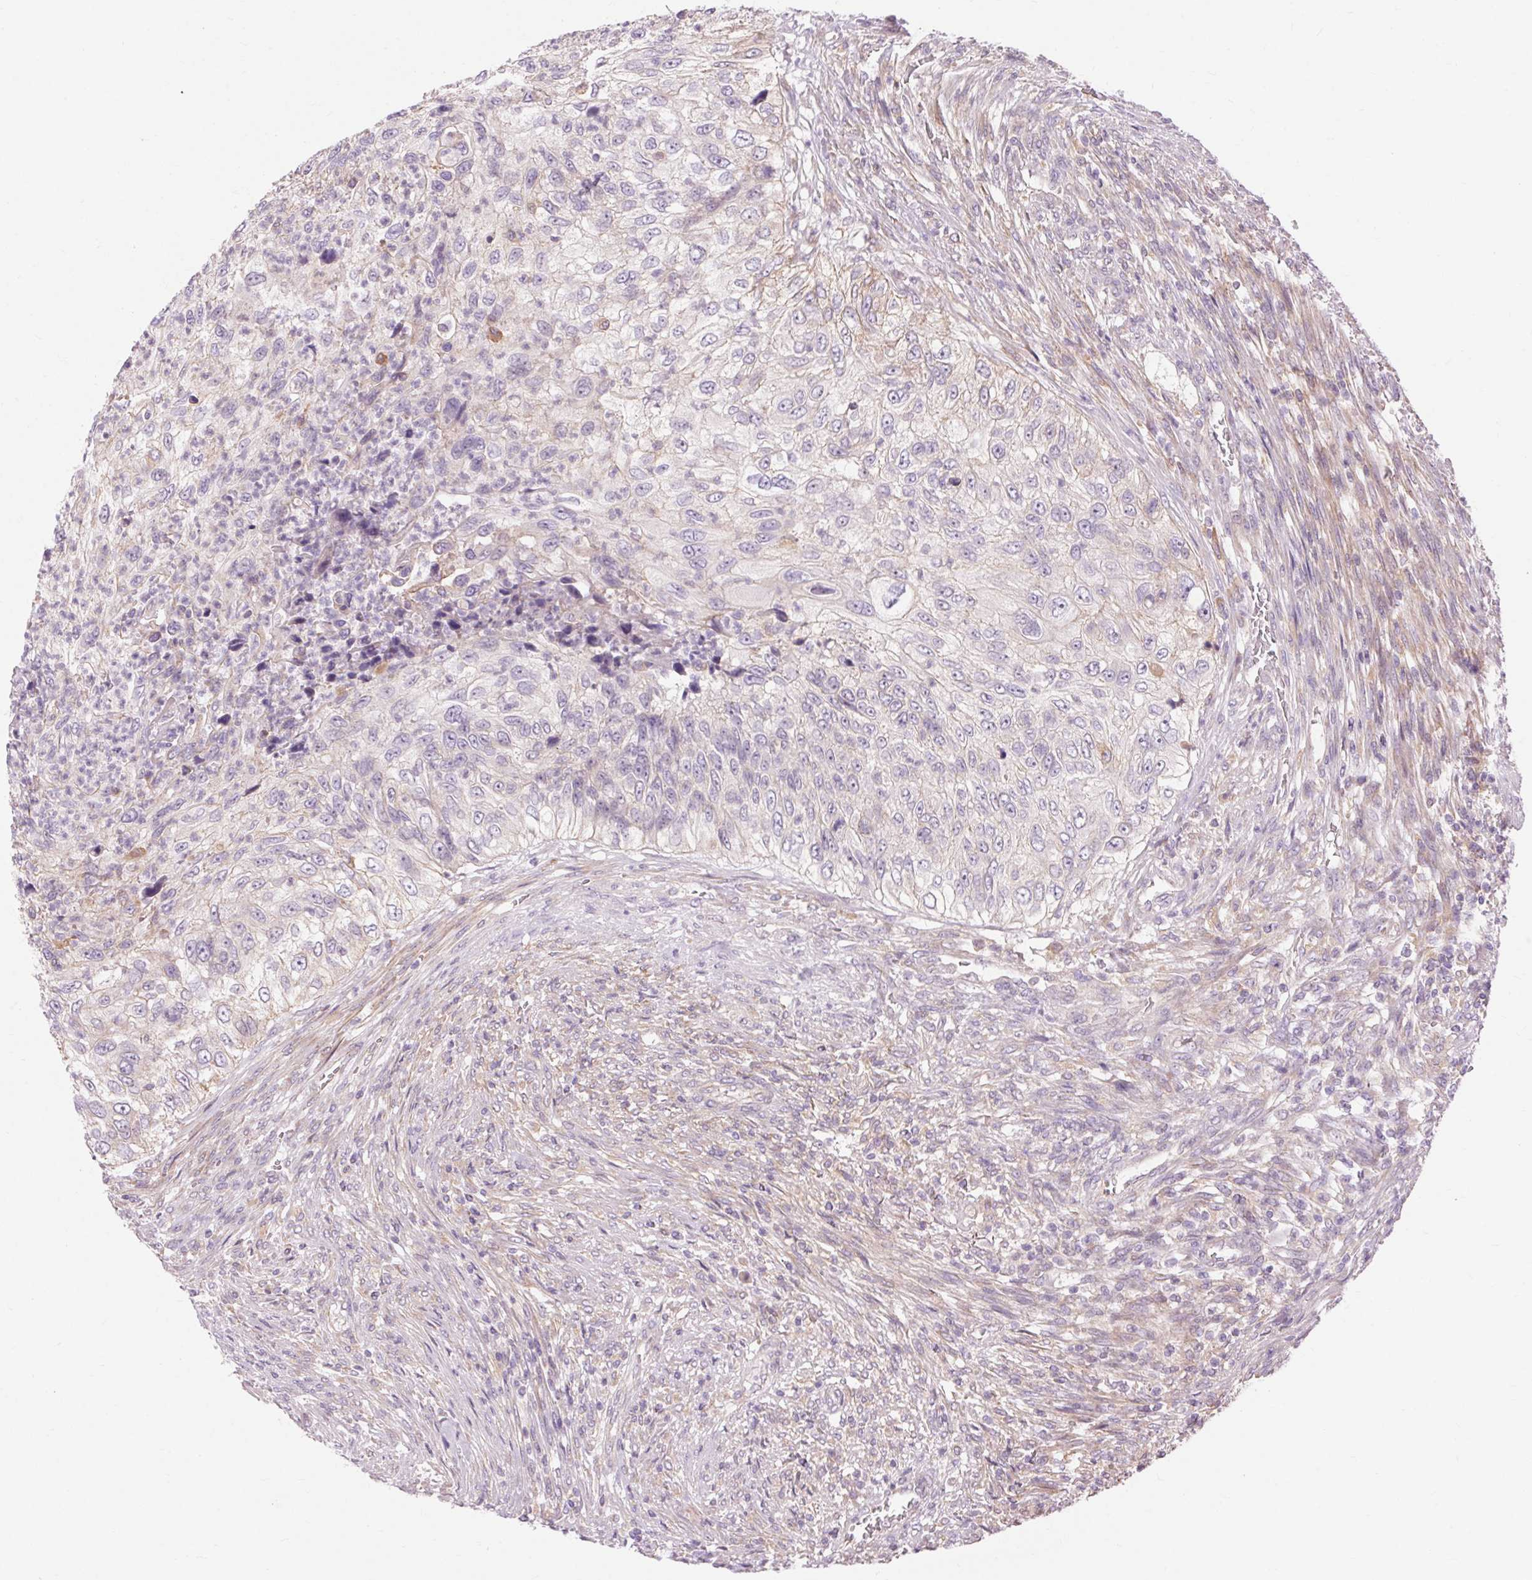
{"staining": {"intensity": "negative", "quantity": "none", "location": "none"}, "tissue": "urothelial cancer", "cell_type": "Tumor cells", "image_type": "cancer", "snomed": [{"axis": "morphology", "description": "Urothelial carcinoma, High grade"}, {"axis": "topography", "description": "Urinary bladder"}], "caption": "An image of high-grade urothelial carcinoma stained for a protein exhibits no brown staining in tumor cells.", "gene": "TM6SF1", "patient": {"sex": "female", "age": 60}}